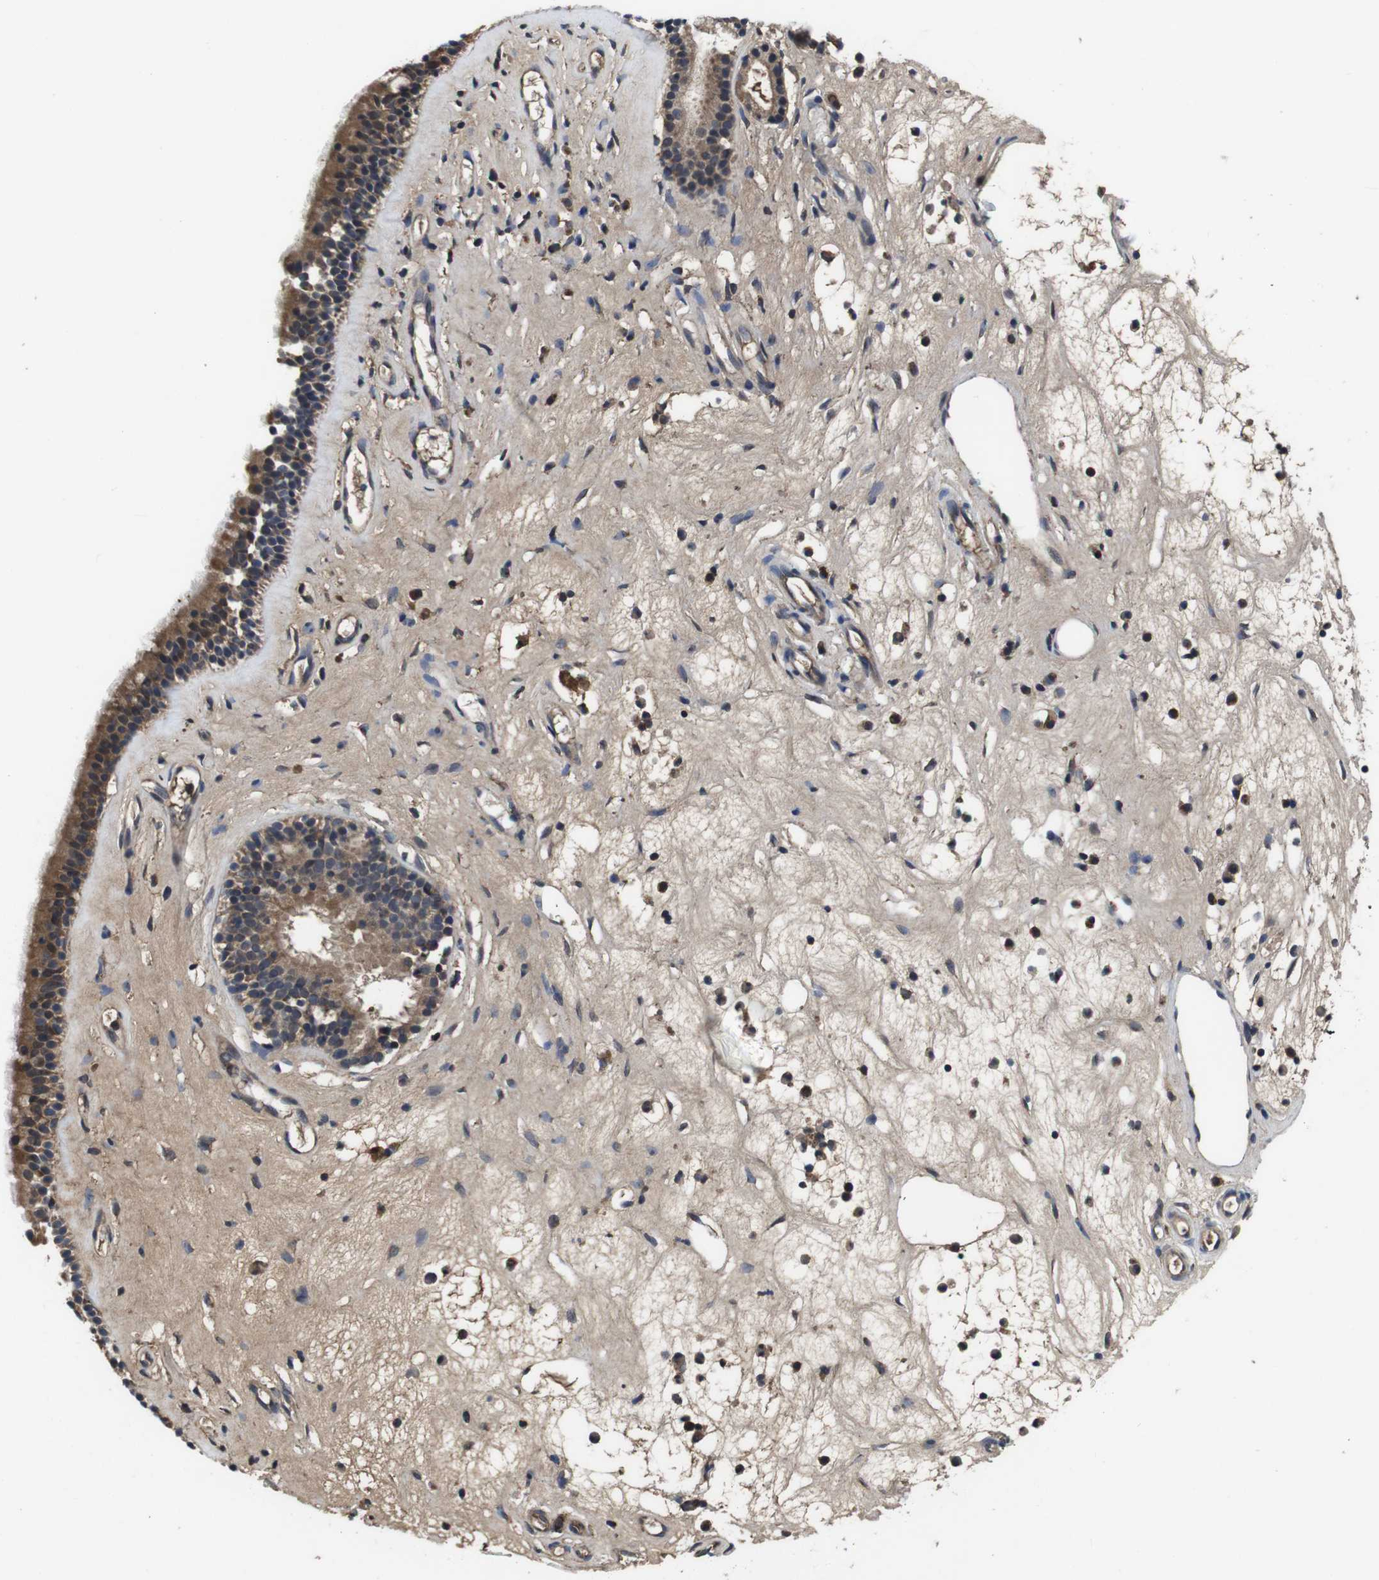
{"staining": {"intensity": "moderate", "quantity": ">75%", "location": "cytoplasmic/membranous"}, "tissue": "nasopharynx", "cell_type": "Respiratory epithelial cells", "image_type": "normal", "snomed": [{"axis": "morphology", "description": "Normal tissue, NOS"}, {"axis": "morphology", "description": "Inflammation, NOS"}, {"axis": "topography", "description": "Nasopharynx"}], "caption": "Immunohistochemical staining of benign nasopharynx displays >75% levels of moderate cytoplasmic/membranous protein staining in approximately >75% of respiratory epithelial cells.", "gene": "CXCL11", "patient": {"sex": "male", "age": 29}}